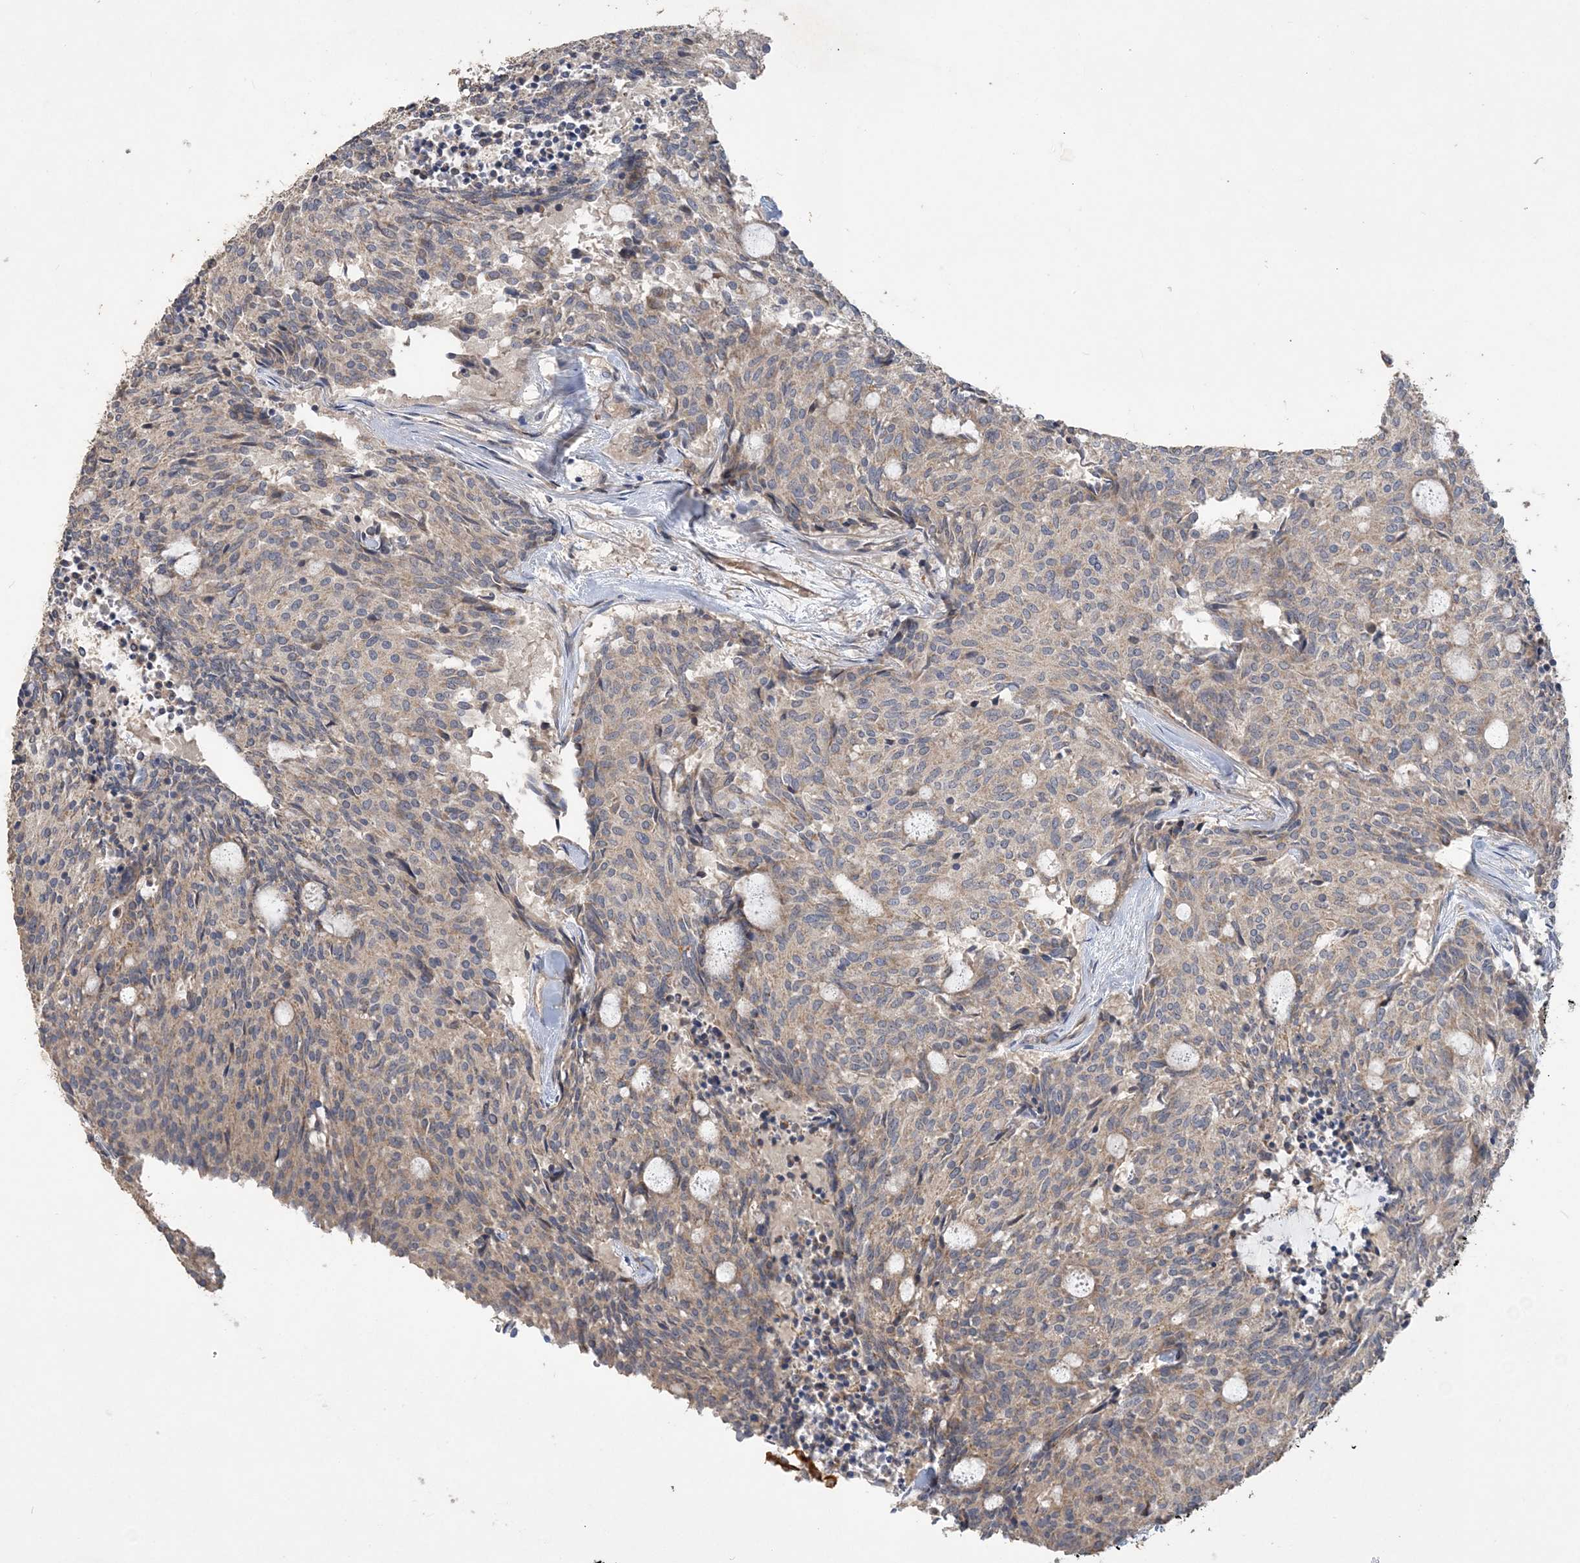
{"staining": {"intensity": "weak", "quantity": "25%-75%", "location": "cytoplasmic/membranous"}, "tissue": "carcinoid", "cell_type": "Tumor cells", "image_type": "cancer", "snomed": [{"axis": "morphology", "description": "Carcinoid, malignant, NOS"}, {"axis": "topography", "description": "Pancreas"}], "caption": "Immunohistochemical staining of carcinoid demonstrates low levels of weak cytoplasmic/membranous protein positivity in about 25%-75% of tumor cells.", "gene": "GRINA", "patient": {"sex": "female", "age": 54}}